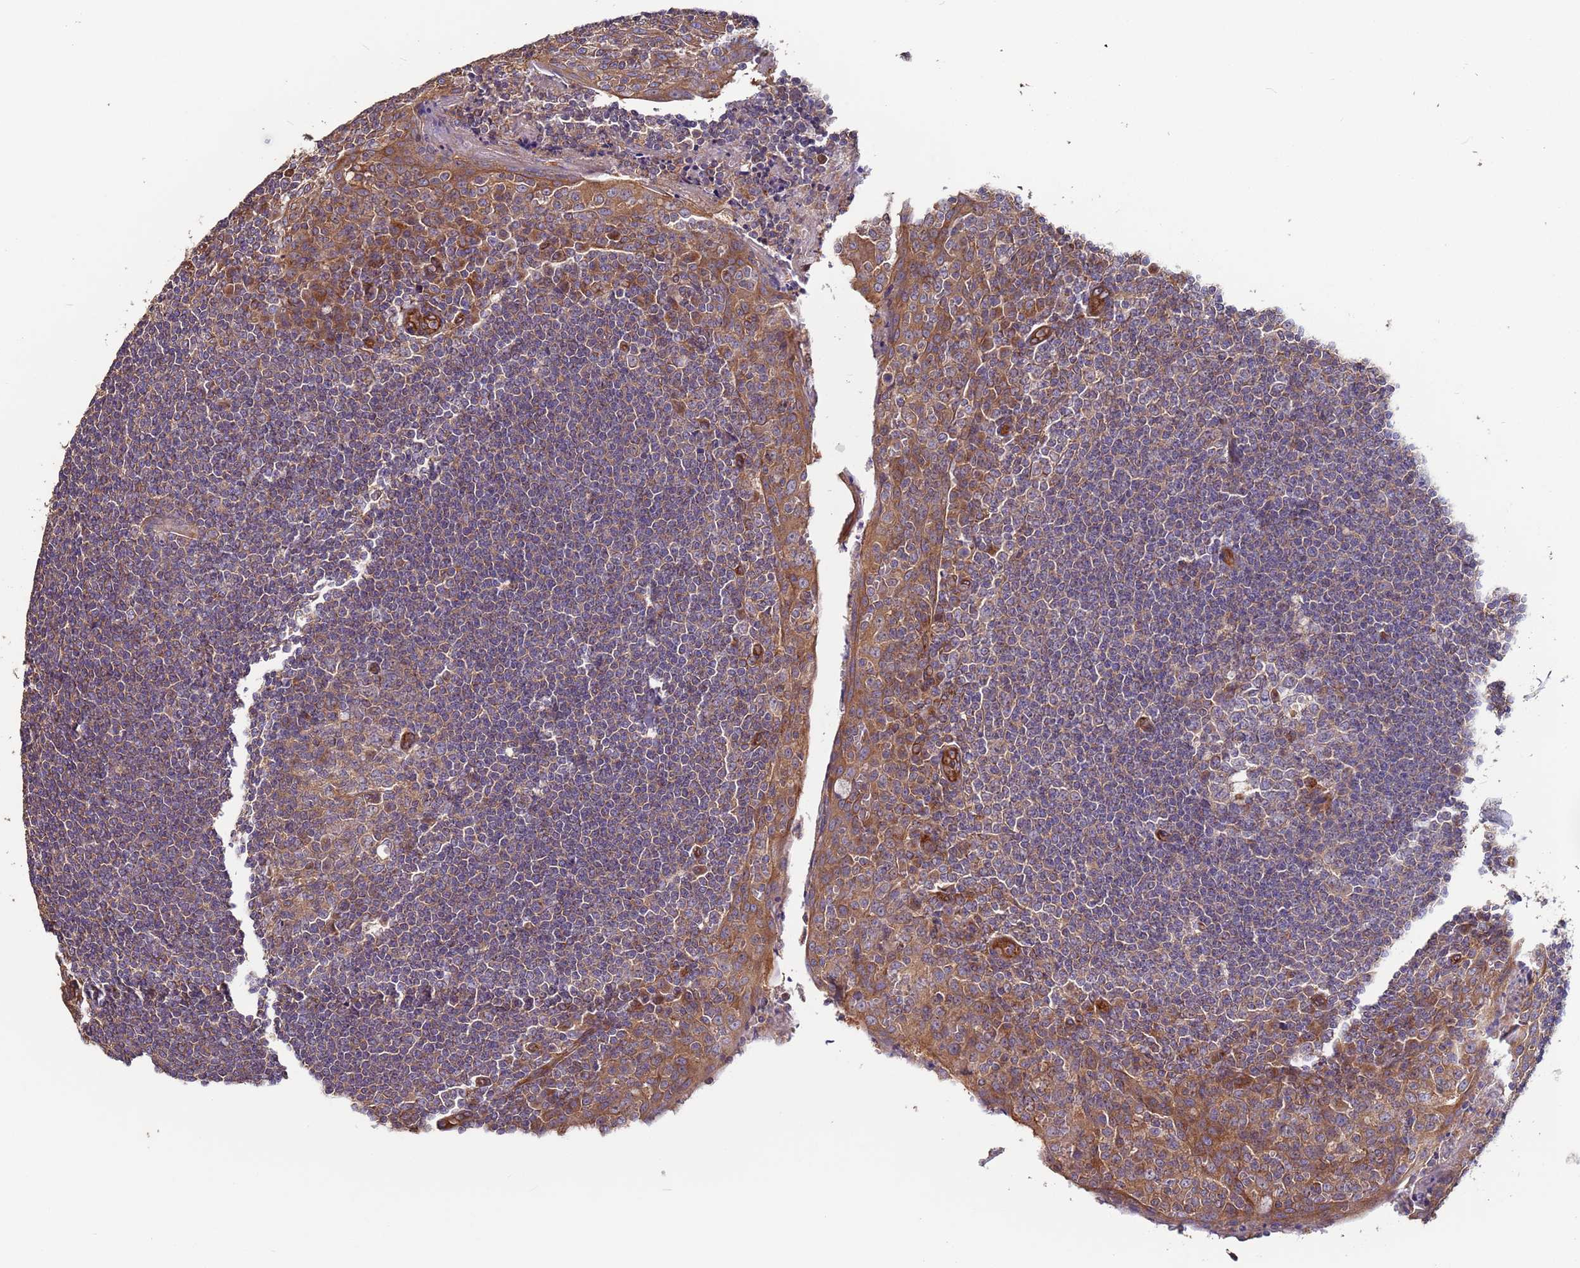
{"staining": {"intensity": "moderate", "quantity": "<25%", "location": "cytoplasmic/membranous"}, "tissue": "tonsil", "cell_type": "Germinal center cells", "image_type": "normal", "snomed": [{"axis": "morphology", "description": "Normal tissue, NOS"}, {"axis": "topography", "description": "Tonsil"}], "caption": "This histopathology image shows immunohistochemistry staining of benign tonsil, with low moderate cytoplasmic/membranous staining in about <25% of germinal center cells.", "gene": "ZBTB39", "patient": {"sex": "male", "age": 27}}